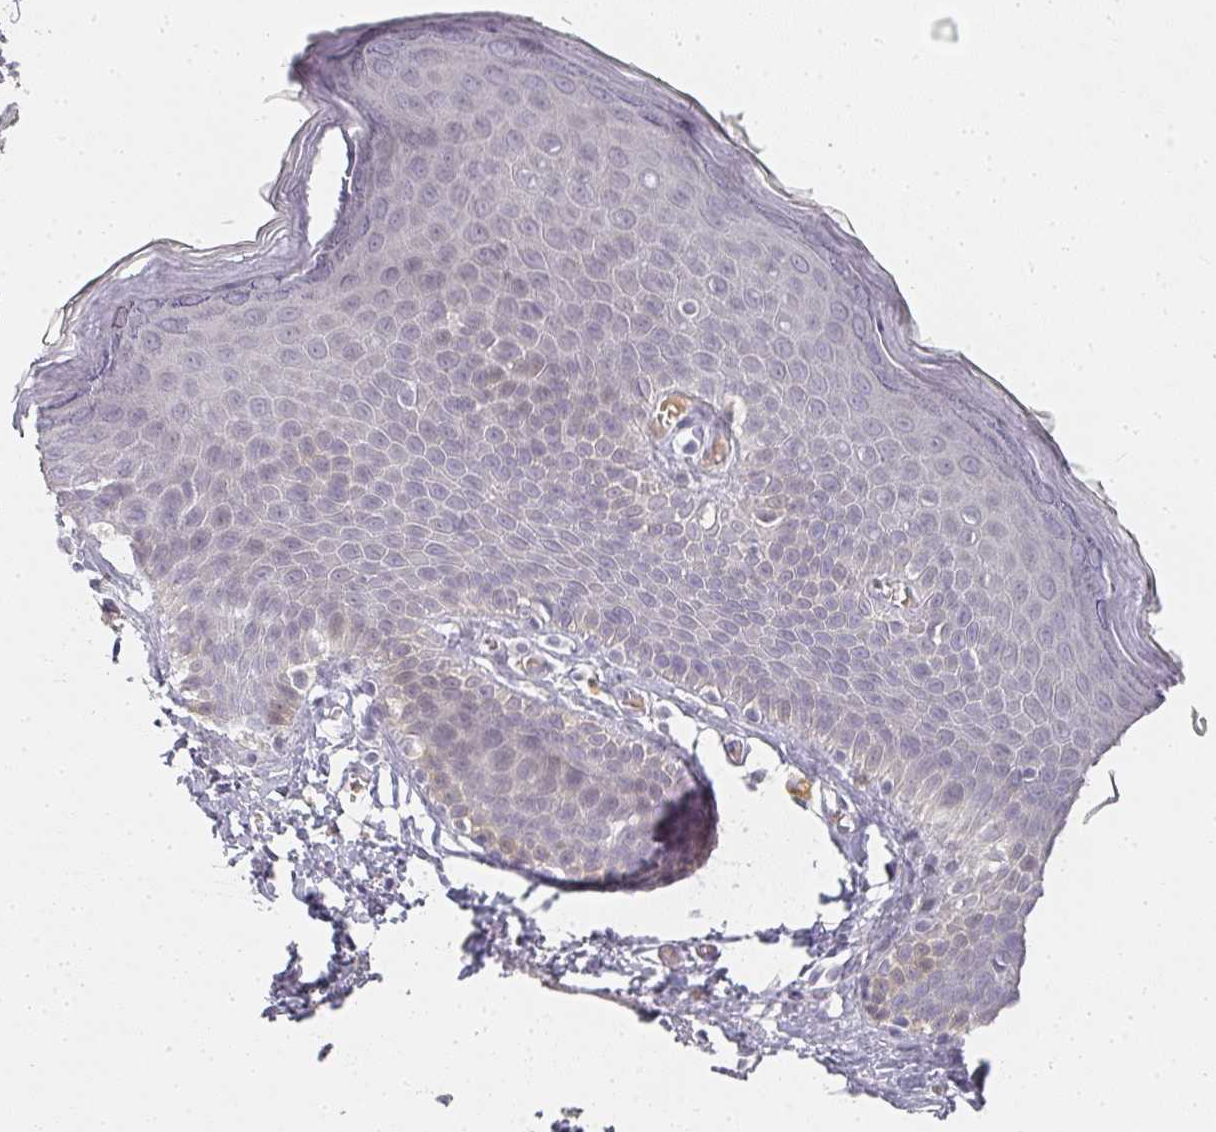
{"staining": {"intensity": "negative", "quantity": "none", "location": "none"}, "tissue": "skin", "cell_type": "Epidermal cells", "image_type": "normal", "snomed": [{"axis": "morphology", "description": "Normal tissue, NOS"}, {"axis": "topography", "description": "Anal"}], "caption": "DAB immunohistochemical staining of normal human skin shows no significant expression in epidermal cells. Brightfield microscopy of immunohistochemistry (IHC) stained with DAB (3,3'-diaminobenzidine) (brown) and hematoxylin (blue), captured at high magnification.", "gene": "SHISA2", "patient": {"sex": "female", "age": 40}}